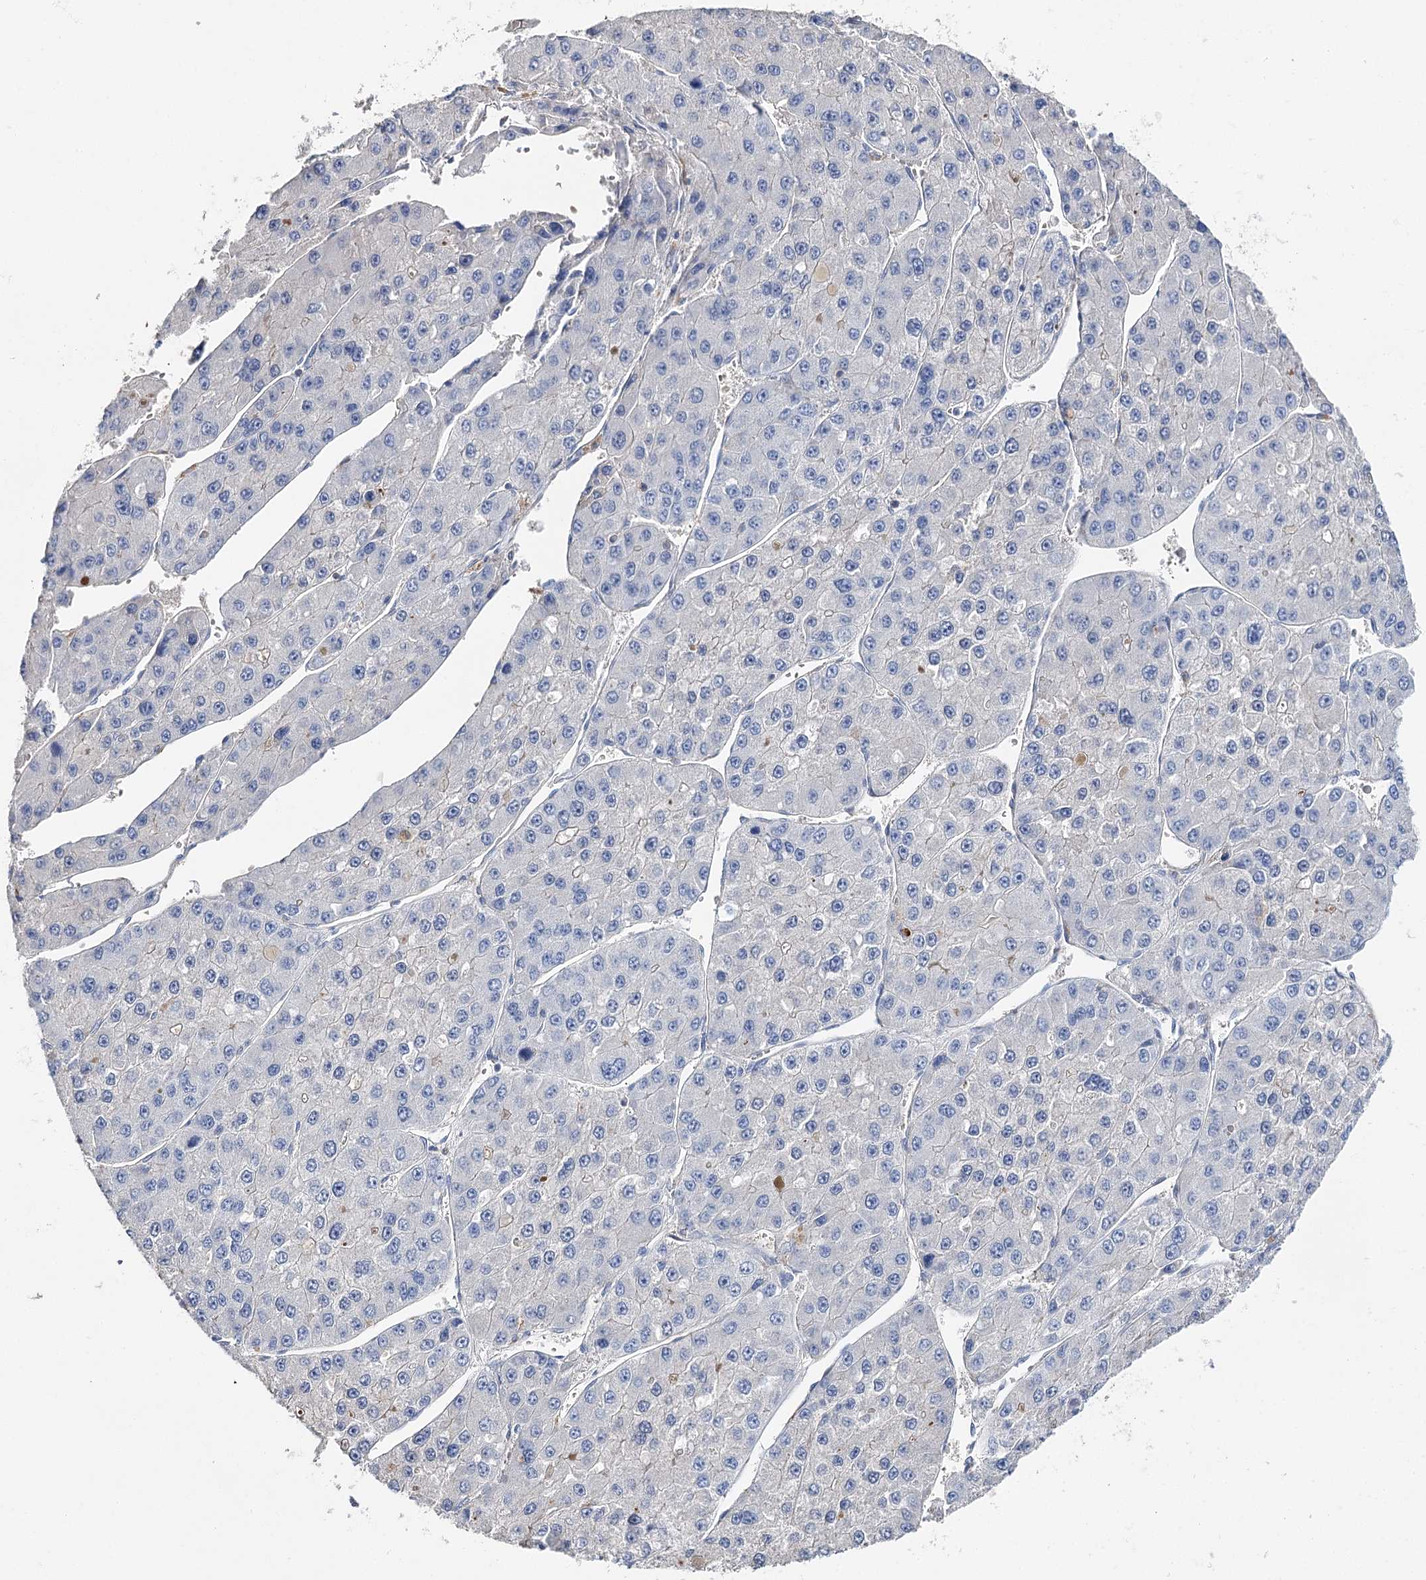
{"staining": {"intensity": "negative", "quantity": "none", "location": "none"}, "tissue": "liver cancer", "cell_type": "Tumor cells", "image_type": "cancer", "snomed": [{"axis": "morphology", "description": "Carcinoma, Hepatocellular, NOS"}, {"axis": "topography", "description": "Liver"}], "caption": "Tumor cells are negative for protein expression in human liver cancer.", "gene": "EPYC", "patient": {"sex": "female", "age": 73}}